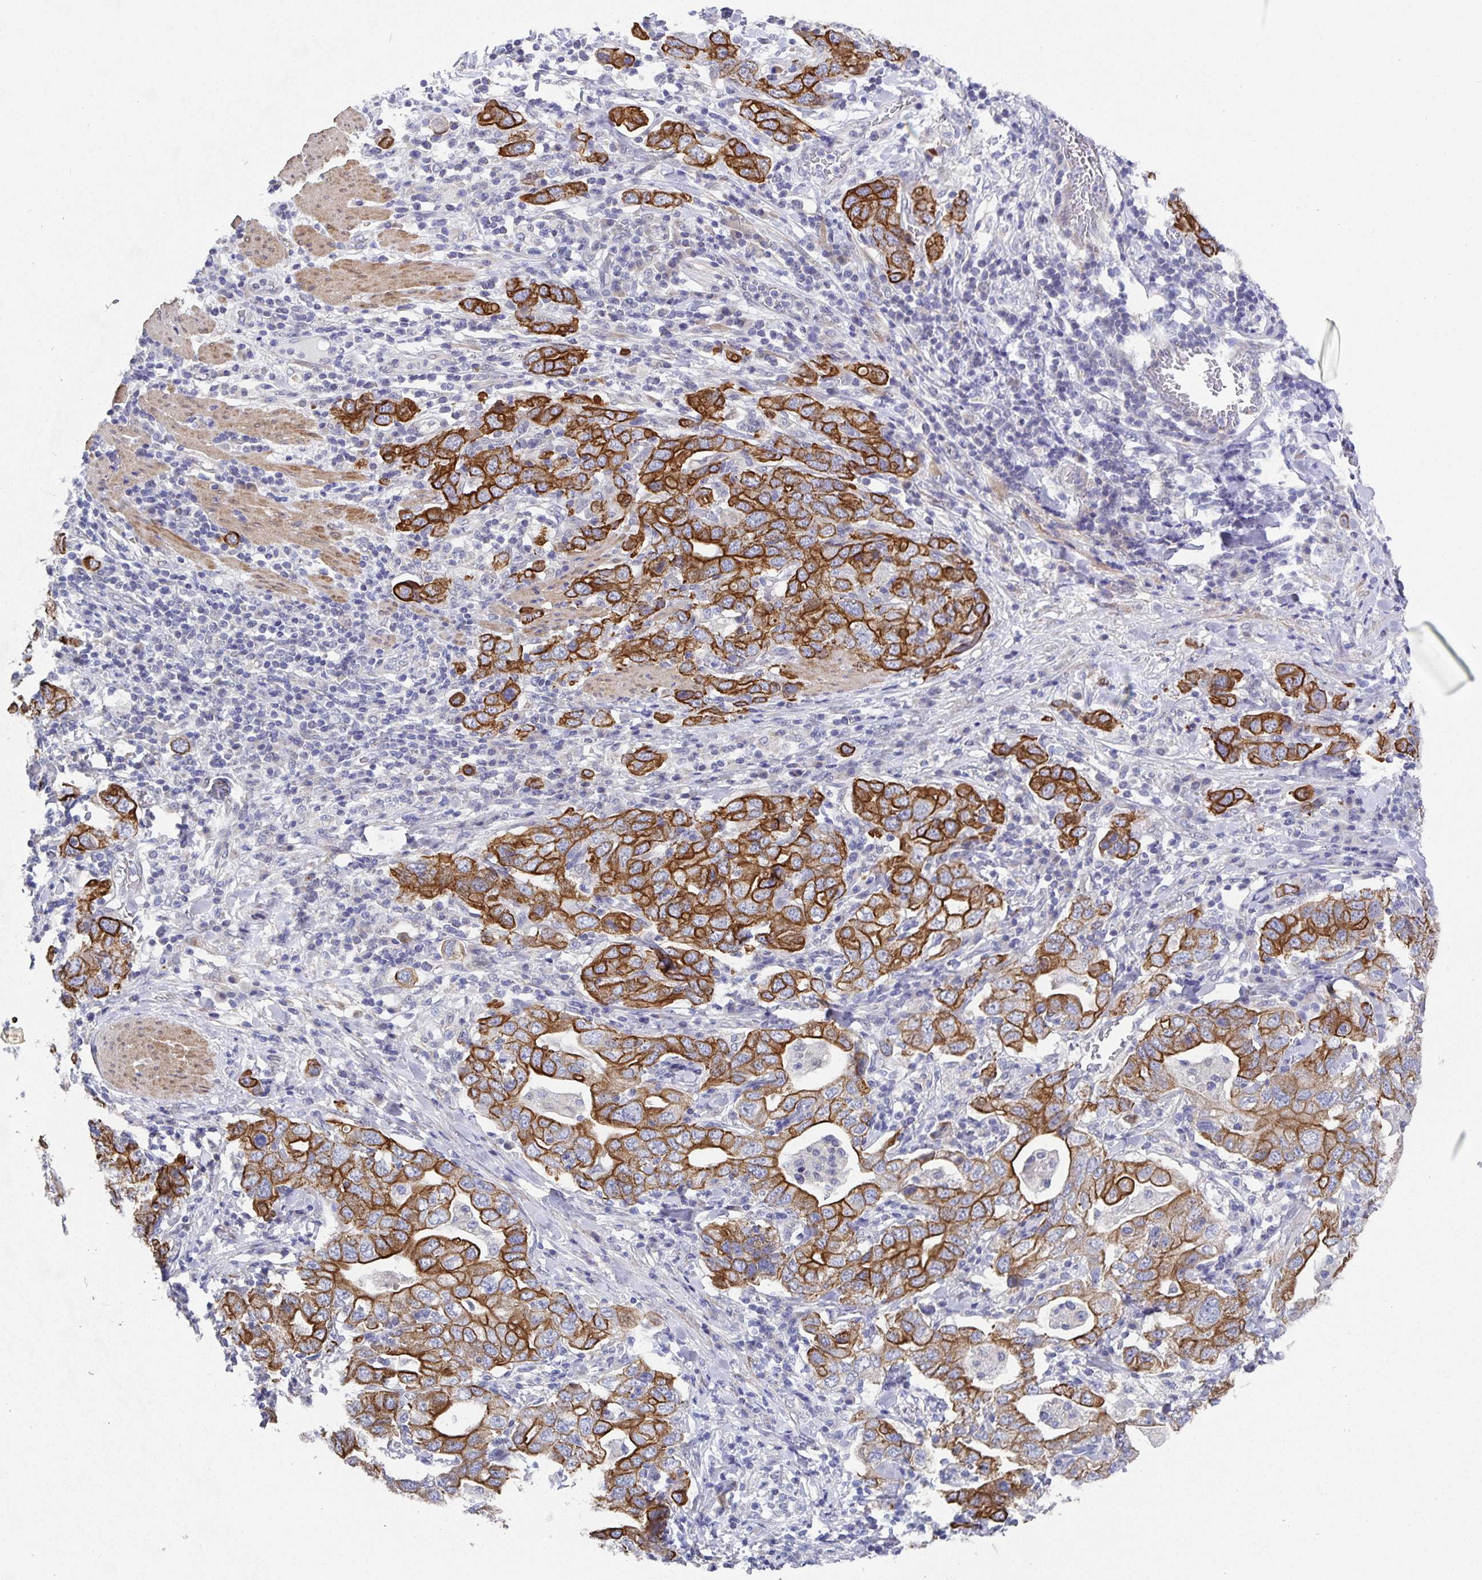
{"staining": {"intensity": "moderate", "quantity": ">75%", "location": "cytoplasmic/membranous"}, "tissue": "stomach cancer", "cell_type": "Tumor cells", "image_type": "cancer", "snomed": [{"axis": "morphology", "description": "Adenocarcinoma, NOS"}, {"axis": "topography", "description": "Stomach, upper"}, {"axis": "topography", "description": "Stomach"}], "caption": "Immunohistochemical staining of adenocarcinoma (stomach) displays medium levels of moderate cytoplasmic/membranous staining in approximately >75% of tumor cells. (IHC, brightfield microscopy, high magnification).", "gene": "ZIK1", "patient": {"sex": "male", "age": 62}}